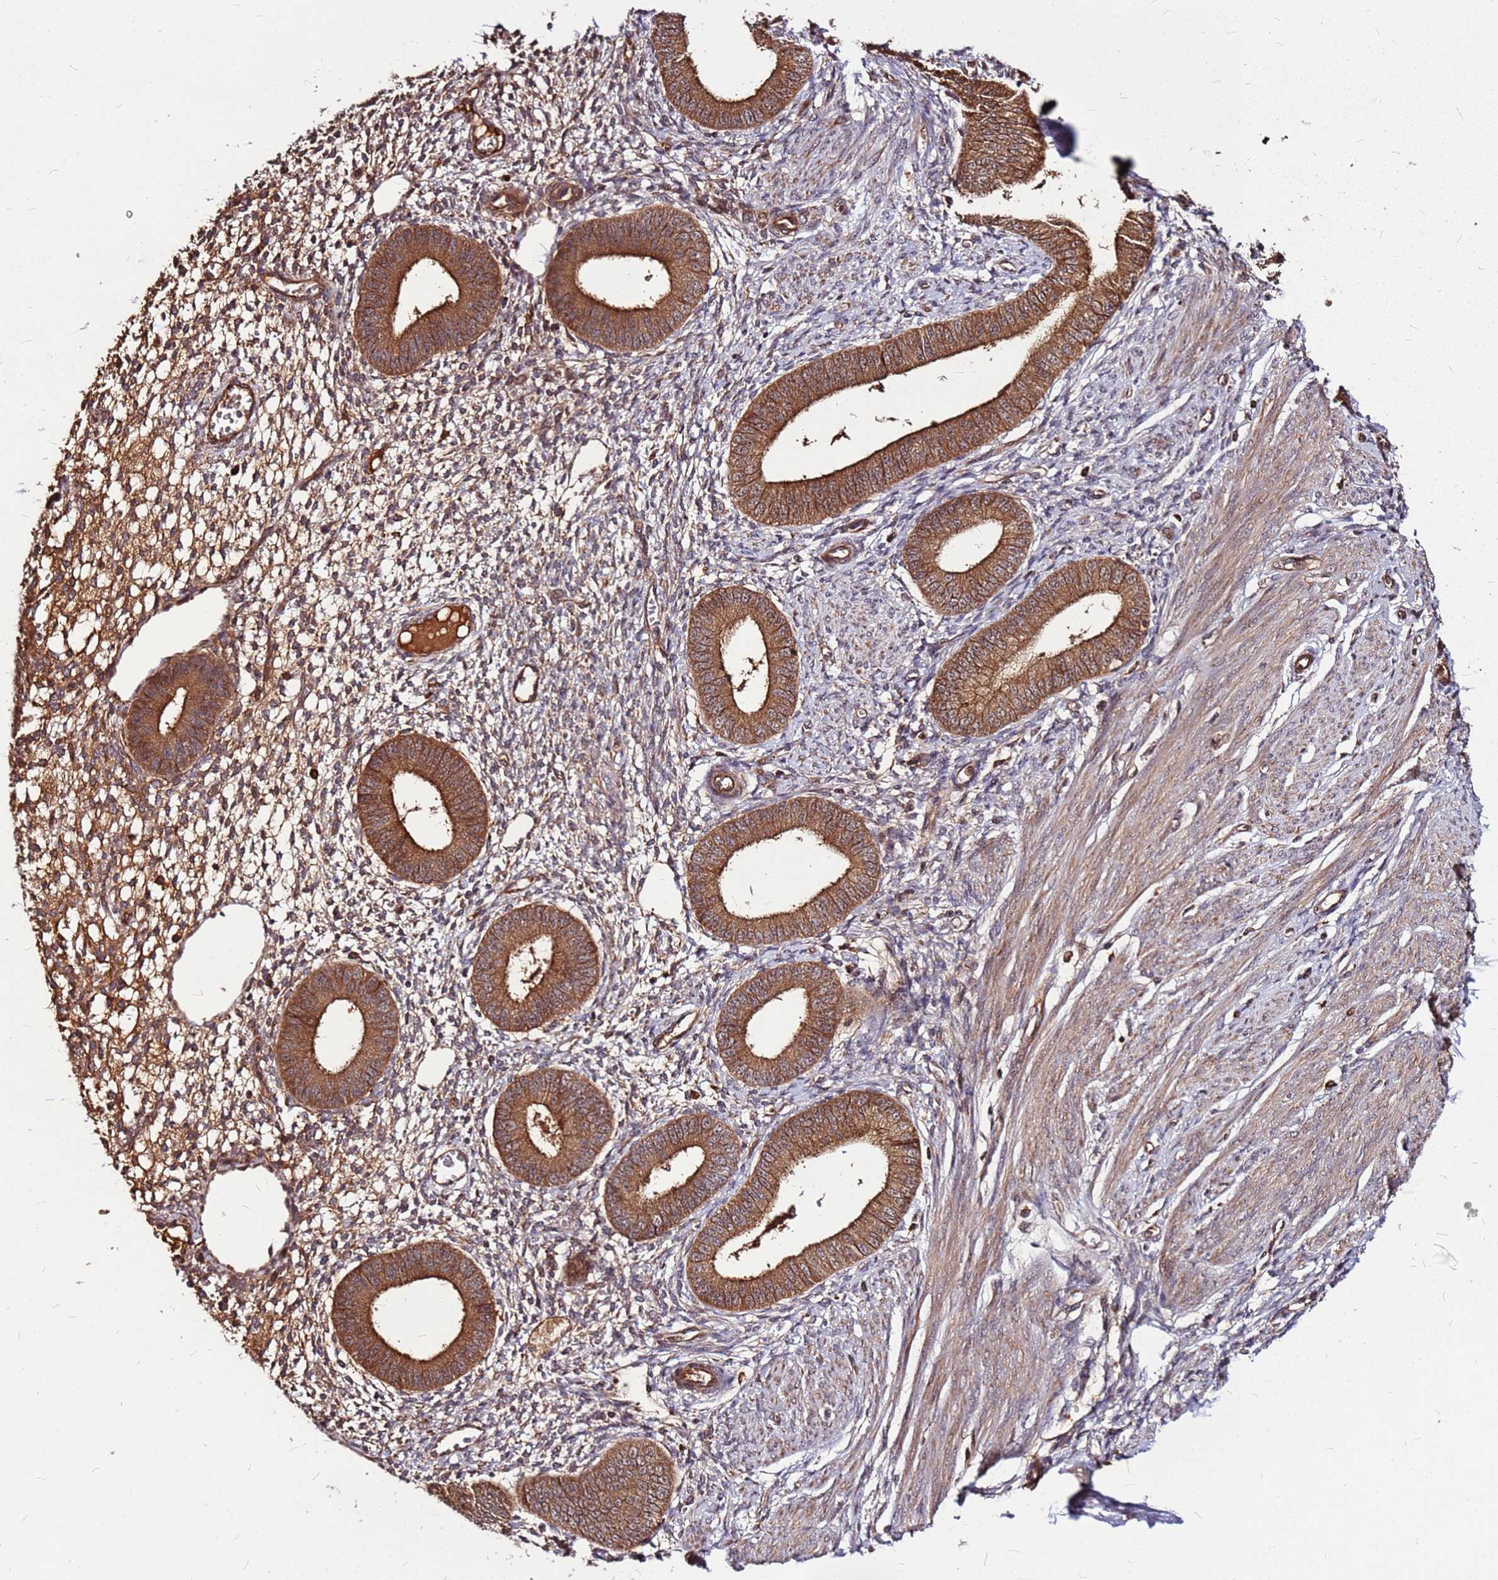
{"staining": {"intensity": "moderate", "quantity": "25%-75%", "location": "cytoplasmic/membranous"}, "tissue": "endometrium", "cell_type": "Cells in endometrial stroma", "image_type": "normal", "snomed": [{"axis": "morphology", "description": "Normal tissue, NOS"}, {"axis": "topography", "description": "Endometrium"}], "caption": "Endometrium stained with DAB (3,3'-diaminobenzidine) IHC reveals medium levels of moderate cytoplasmic/membranous expression in about 25%-75% of cells in endometrial stroma. The staining was performed using DAB (3,3'-diaminobenzidine), with brown indicating positive protein expression. Nuclei are stained blue with hematoxylin.", "gene": "LYPLAL1", "patient": {"sex": "female", "age": 49}}